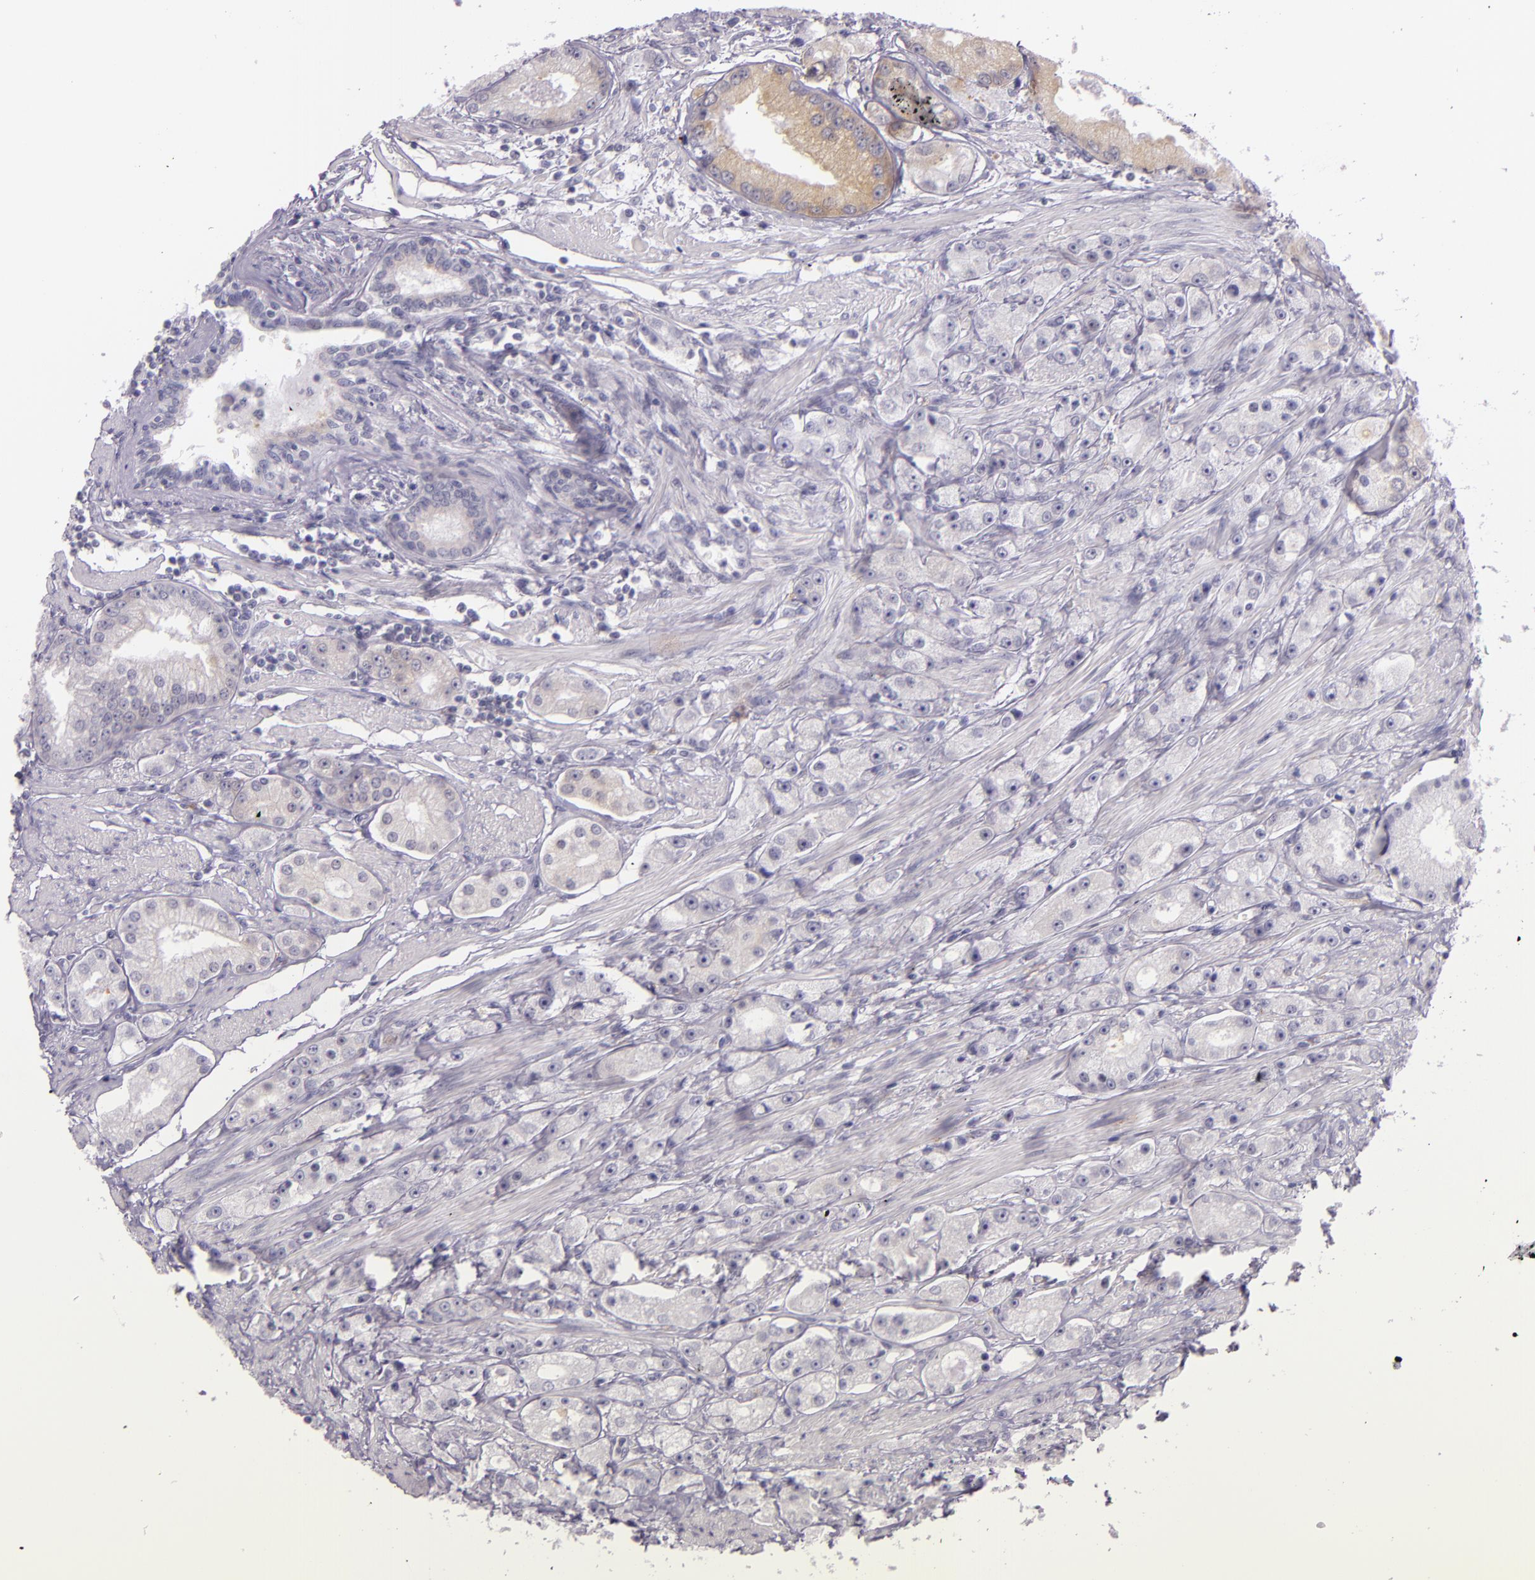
{"staining": {"intensity": "weak", "quantity": "<25%", "location": "cytoplasmic/membranous"}, "tissue": "prostate cancer", "cell_type": "Tumor cells", "image_type": "cancer", "snomed": [{"axis": "morphology", "description": "Adenocarcinoma, Medium grade"}, {"axis": "topography", "description": "Prostate"}], "caption": "Immunohistochemical staining of prostate cancer (medium-grade adenocarcinoma) reveals no significant positivity in tumor cells. Nuclei are stained in blue.", "gene": "HSP90AA1", "patient": {"sex": "male", "age": 72}}